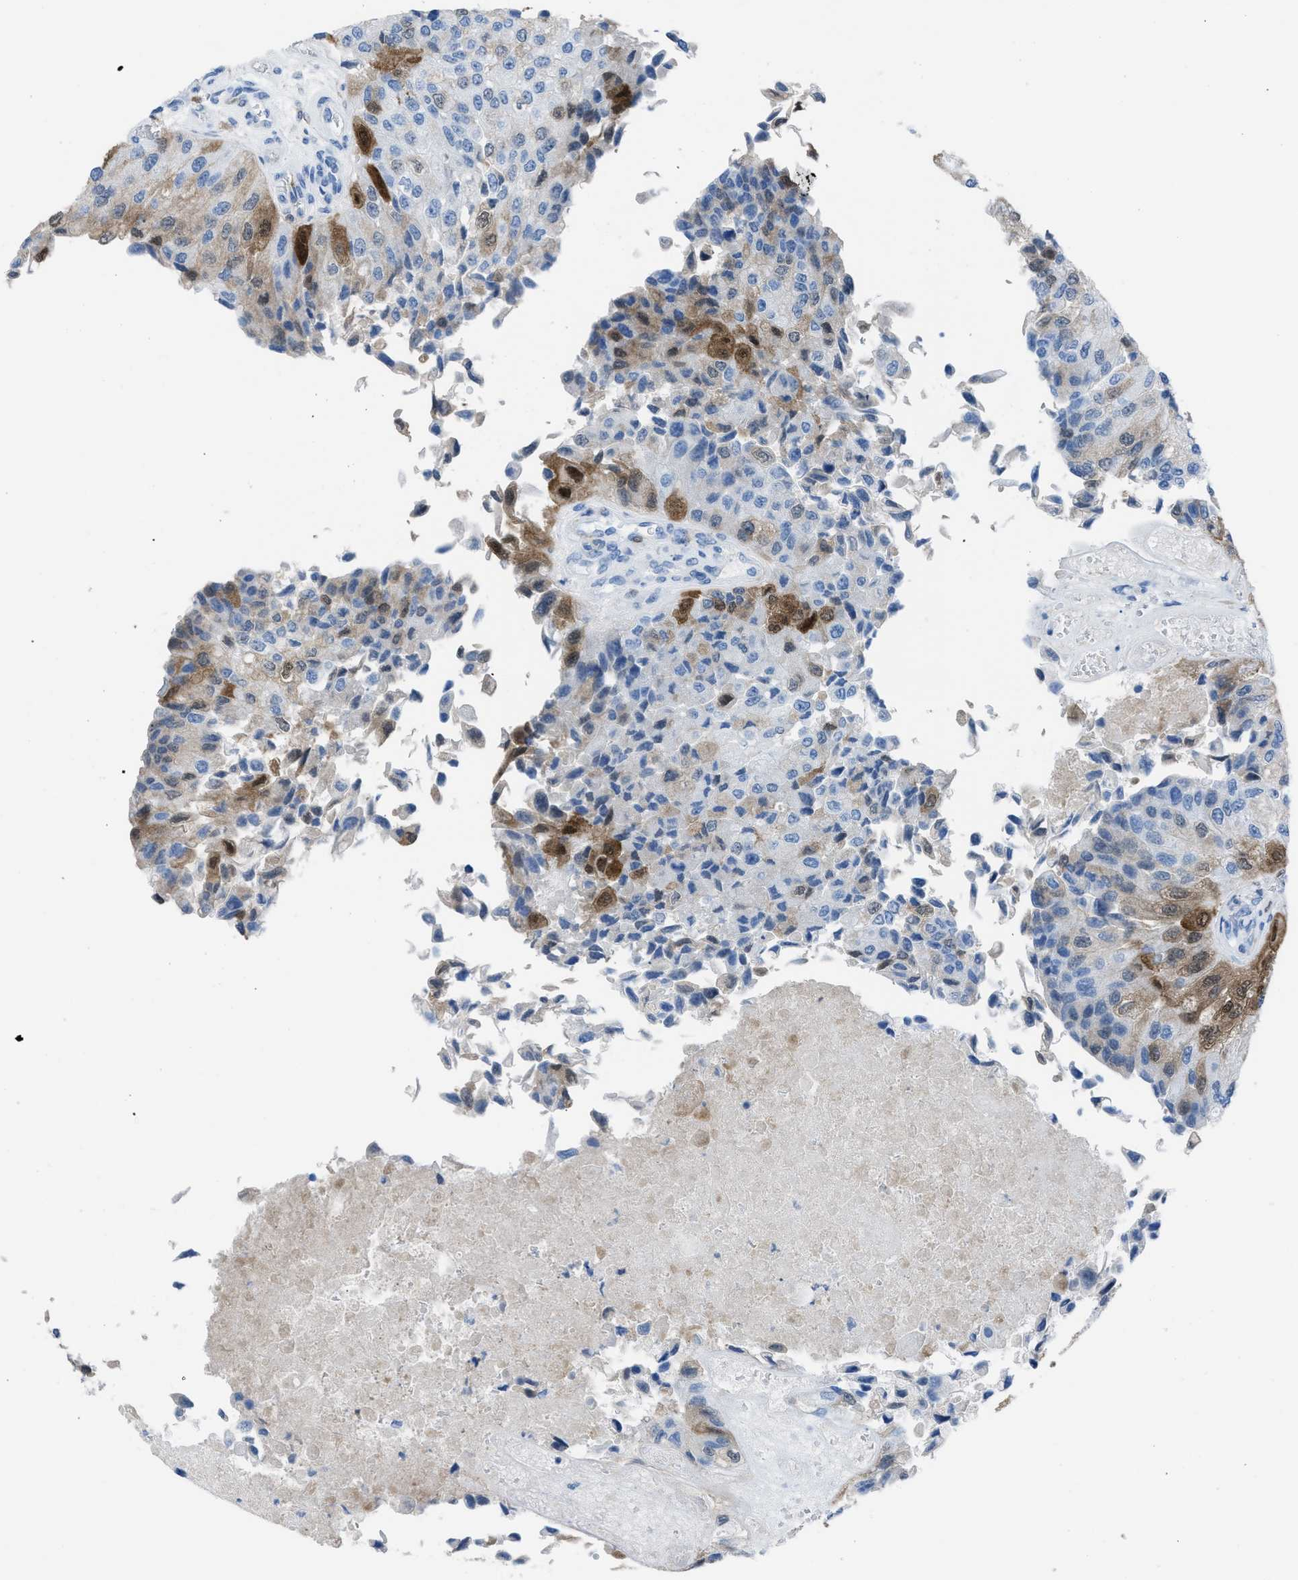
{"staining": {"intensity": "moderate", "quantity": "<25%", "location": "cytoplasmic/membranous,nuclear"}, "tissue": "urothelial cancer", "cell_type": "Tumor cells", "image_type": "cancer", "snomed": [{"axis": "morphology", "description": "Urothelial carcinoma, High grade"}, {"axis": "topography", "description": "Kidney"}, {"axis": "topography", "description": "Urinary bladder"}], "caption": "This is a micrograph of IHC staining of urothelial carcinoma (high-grade), which shows moderate positivity in the cytoplasmic/membranous and nuclear of tumor cells.", "gene": "CDKN2A", "patient": {"sex": "male", "age": 77}}